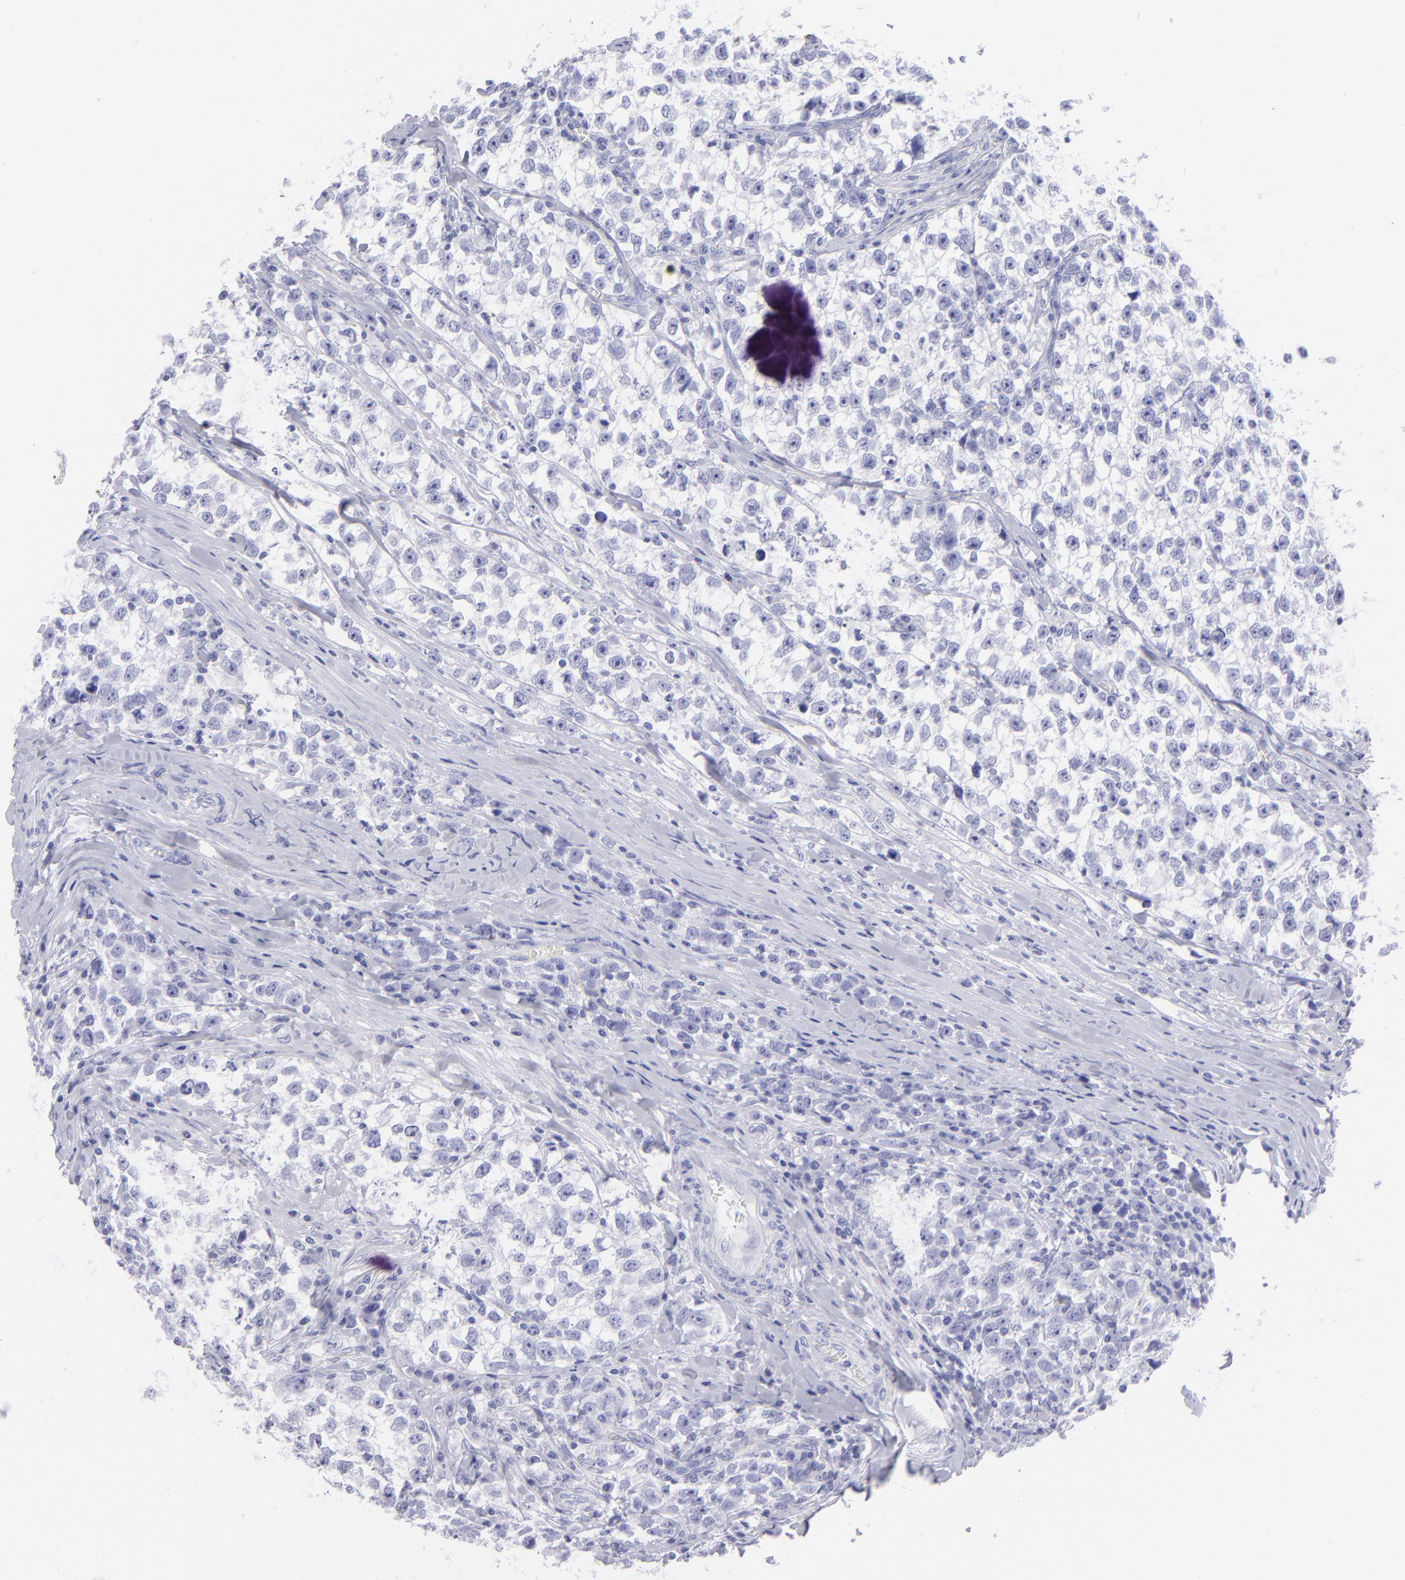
{"staining": {"intensity": "negative", "quantity": "none", "location": "none"}, "tissue": "testis cancer", "cell_type": "Tumor cells", "image_type": "cancer", "snomed": [{"axis": "morphology", "description": "Seminoma, NOS"}, {"axis": "morphology", "description": "Carcinoma, Embryonal, NOS"}, {"axis": "topography", "description": "Testis"}], "caption": "Tumor cells are negative for protein expression in human seminoma (testis). The staining was performed using DAB to visualize the protein expression in brown, while the nuclei were stained in blue with hematoxylin (Magnification: 20x).", "gene": "SLC1A2", "patient": {"sex": "male", "age": 30}}